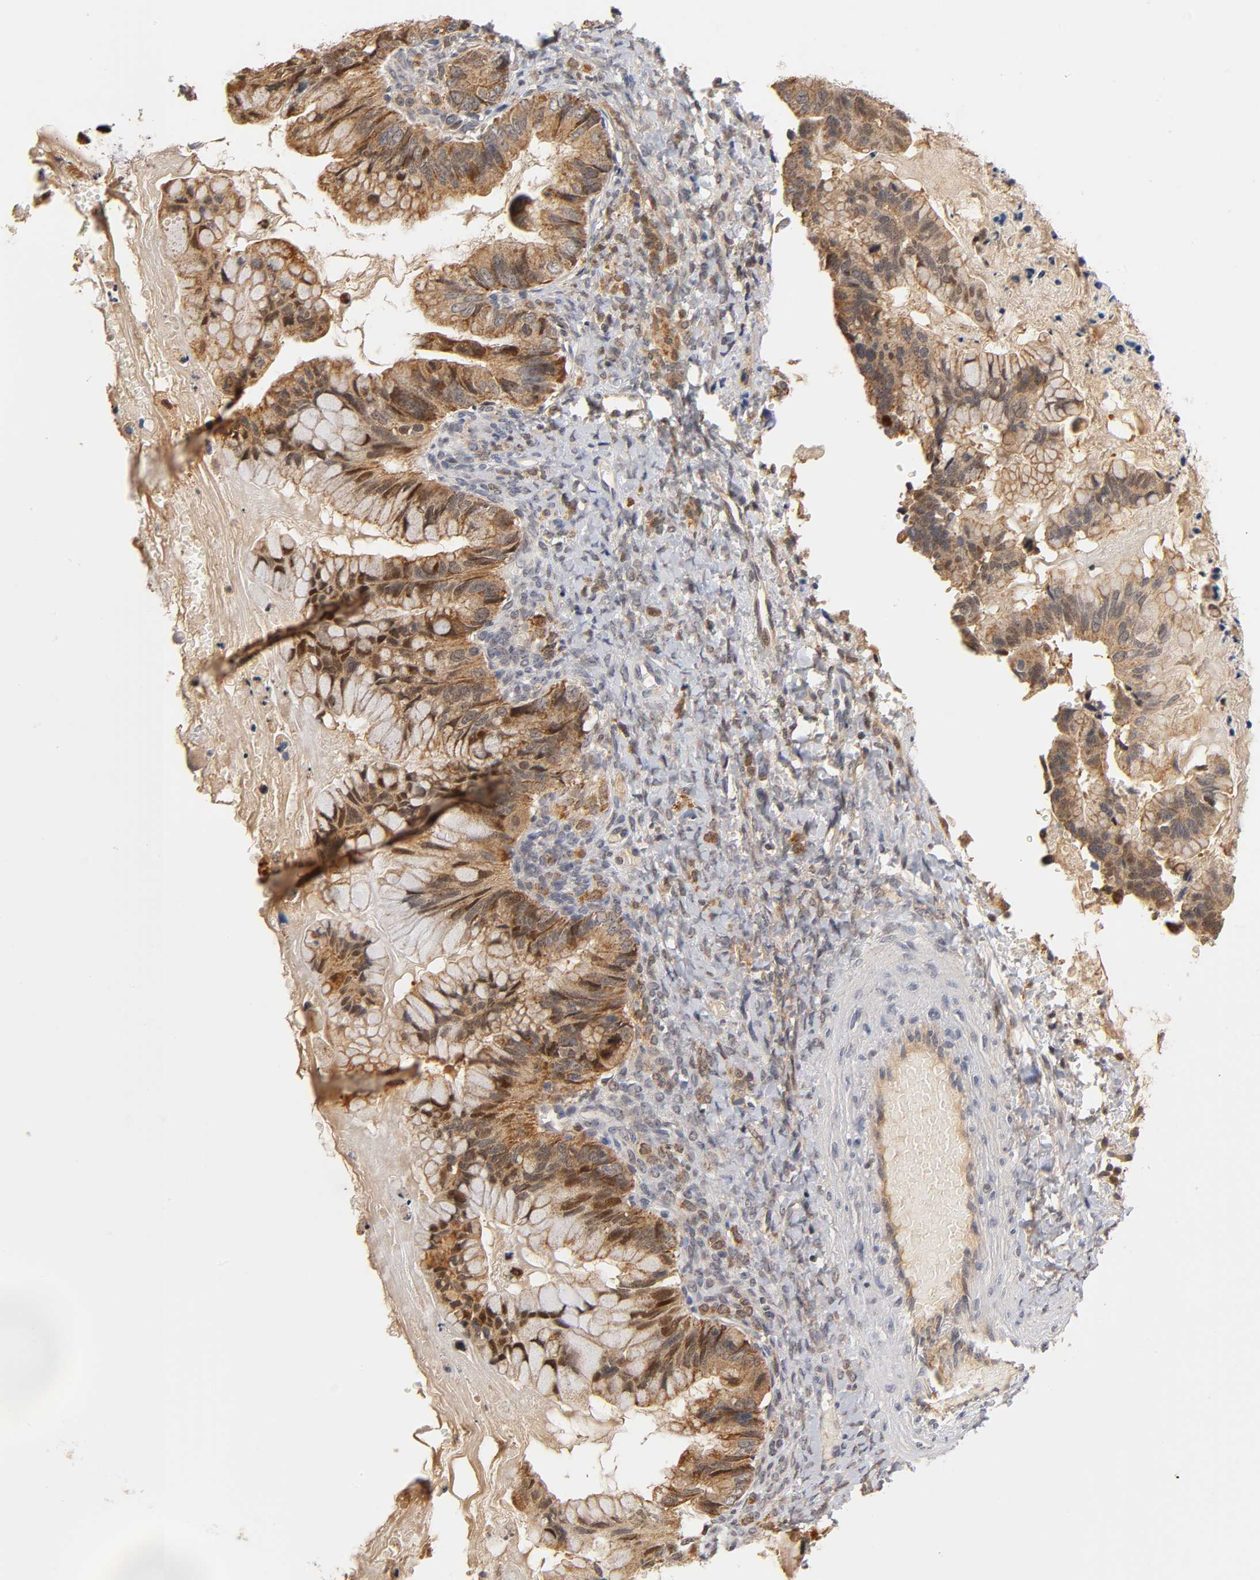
{"staining": {"intensity": "strong", "quantity": ">75%", "location": "cytoplasmic/membranous,nuclear"}, "tissue": "ovarian cancer", "cell_type": "Tumor cells", "image_type": "cancer", "snomed": [{"axis": "morphology", "description": "Cystadenocarcinoma, mucinous, NOS"}, {"axis": "topography", "description": "Ovary"}], "caption": "Protein analysis of ovarian cancer tissue reveals strong cytoplasmic/membranous and nuclear positivity in about >75% of tumor cells.", "gene": "GSTZ1", "patient": {"sex": "female", "age": 36}}